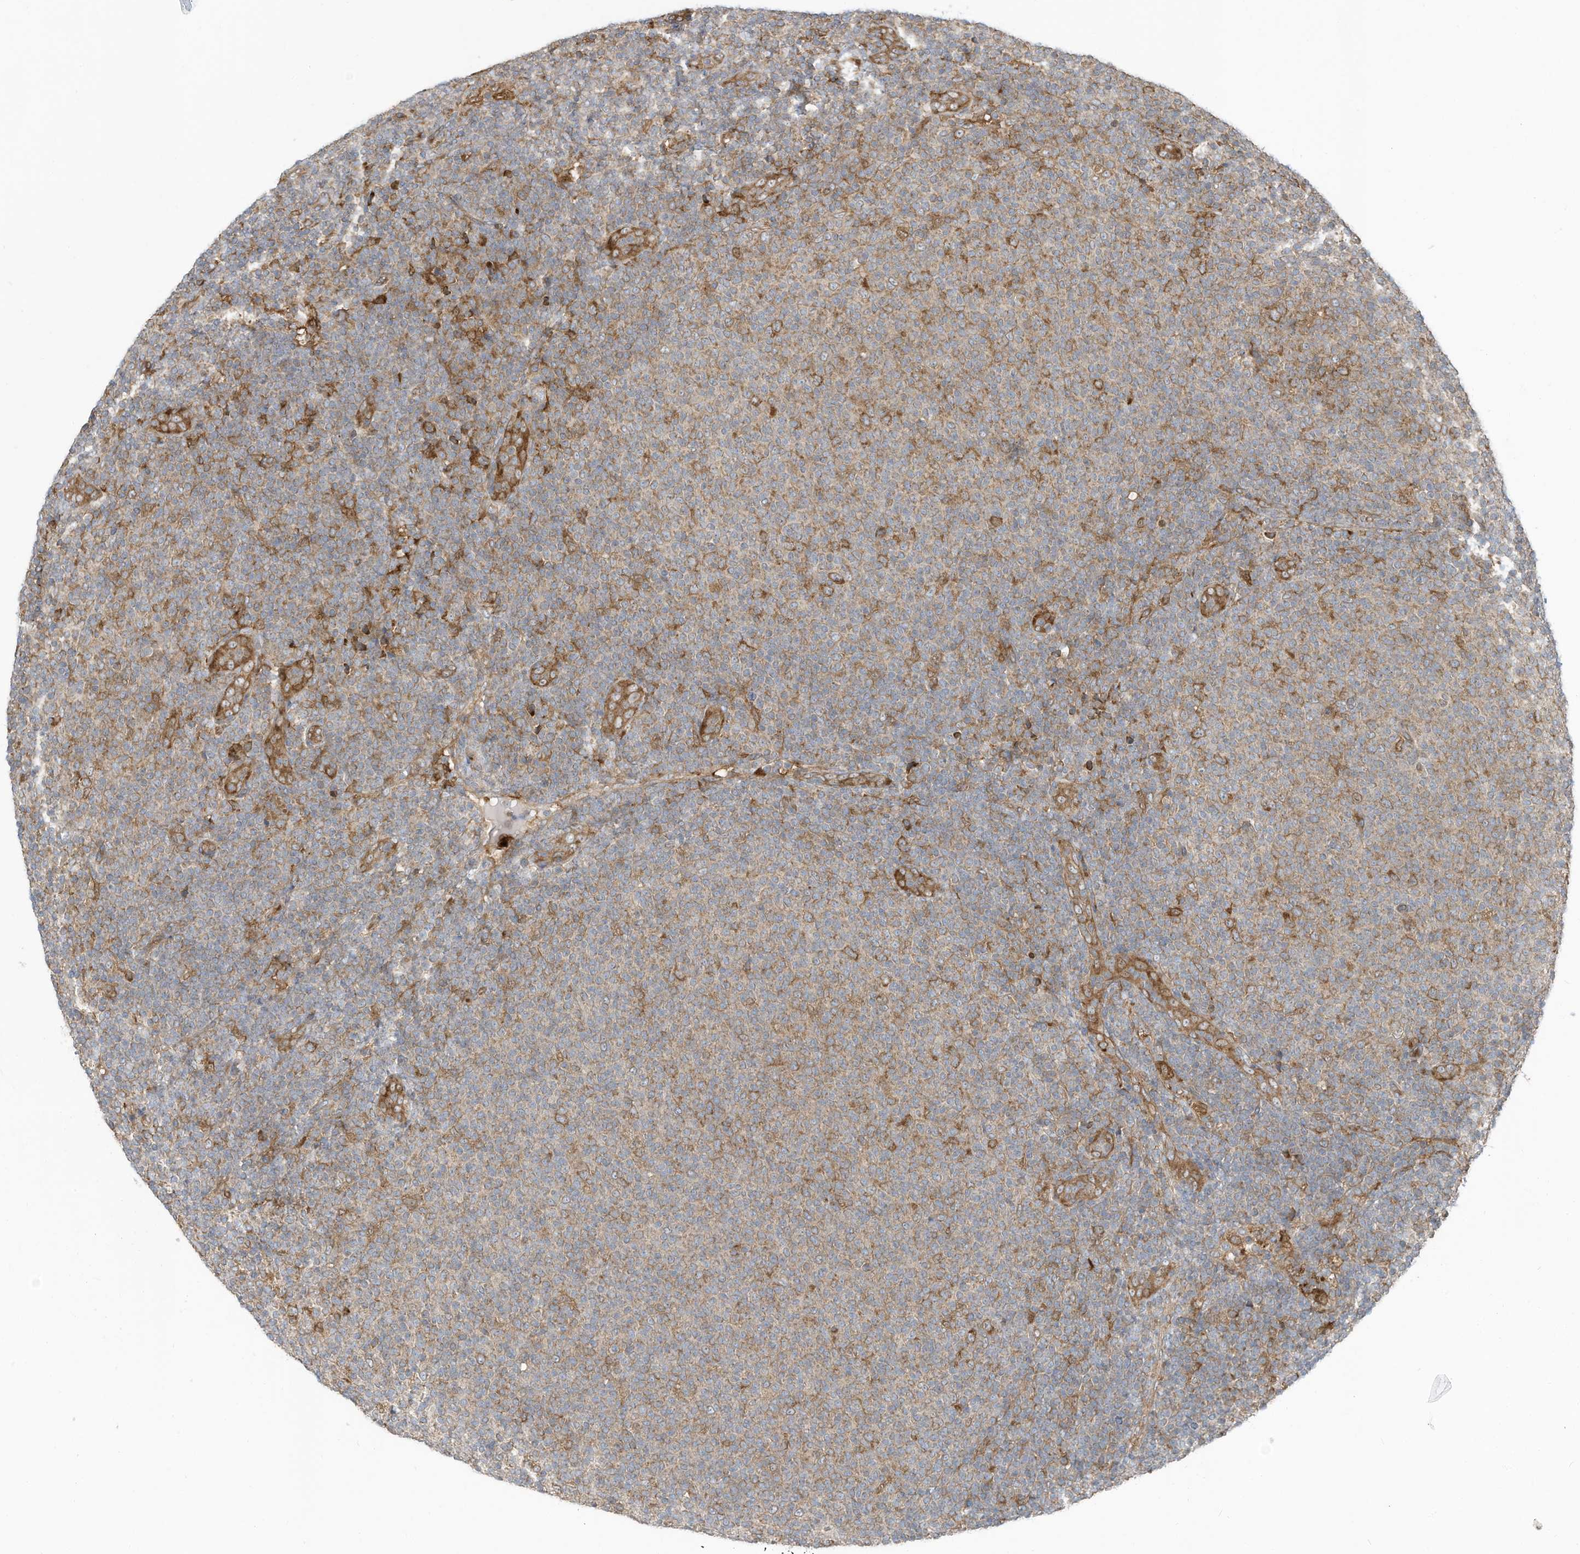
{"staining": {"intensity": "moderate", "quantity": "<25%", "location": "cytoplasmic/membranous"}, "tissue": "lymphoma", "cell_type": "Tumor cells", "image_type": "cancer", "snomed": [{"axis": "morphology", "description": "Malignant lymphoma, non-Hodgkin's type, Low grade"}, {"axis": "topography", "description": "Lymph node"}], "caption": "Immunohistochemical staining of human lymphoma shows low levels of moderate cytoplasmic/membranous protein expression in approximately <25% of tumor cells. Nuclei are stained in blue.", "gene": "USE1", "patient": {"sex": "male", "age": 66}}